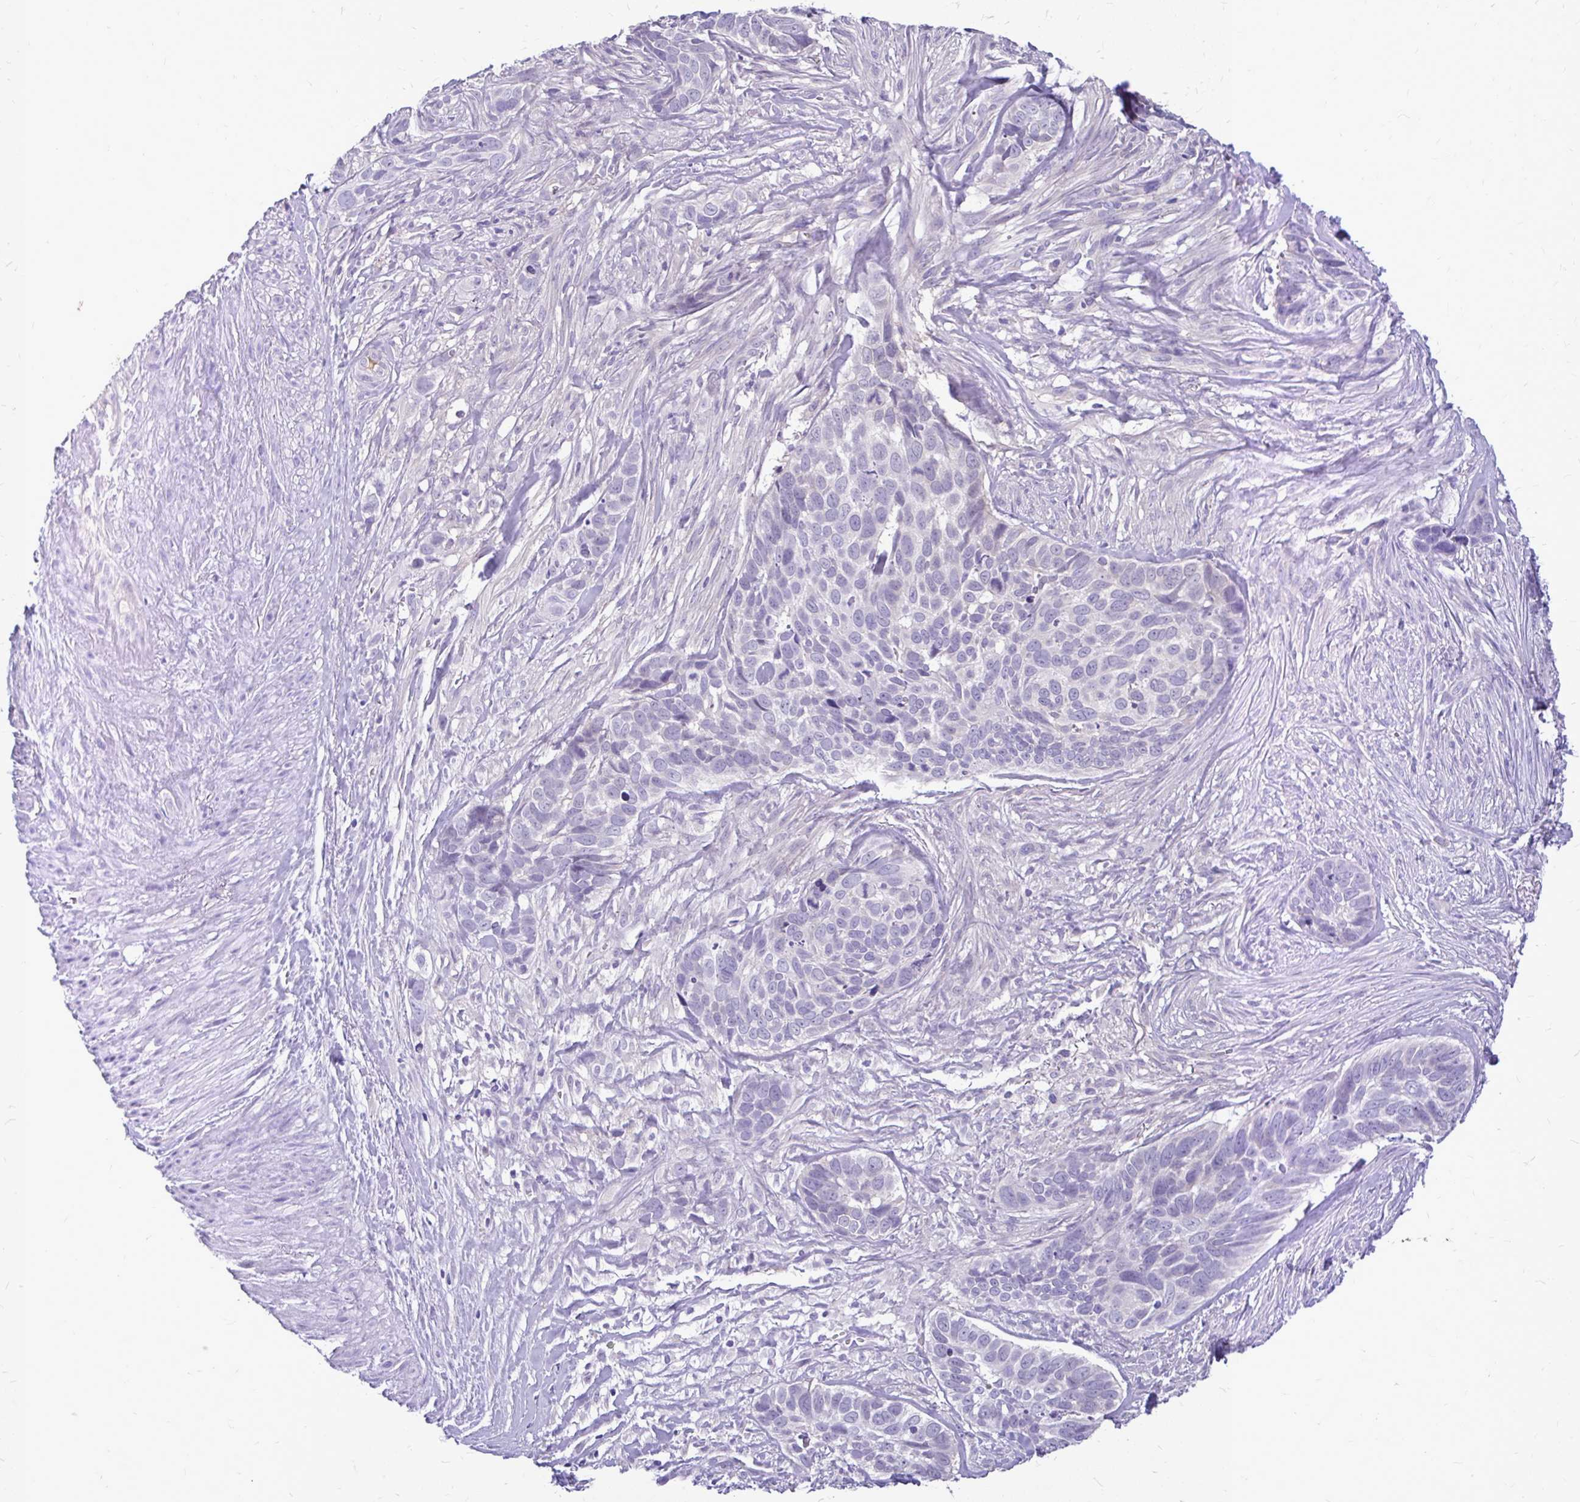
{"staining": {"intensity": "negative", "quantity": "none", "location": "none"}, "tissue": "skin cancer", "cell_type": "Tumor cells", "image_type": "cancer", "snomed": [{"axis": "morphology", "description": "Basal cell carcinoma"}, {"axis": "topography", "description": "Skin"}], "caption": "Immunohistochemical staining of skin basal cell carcinoma shows no significant expression in tumor cells.", "gene": "MAP1LC3A", "patient": {"sex": "female", "age": 82}}